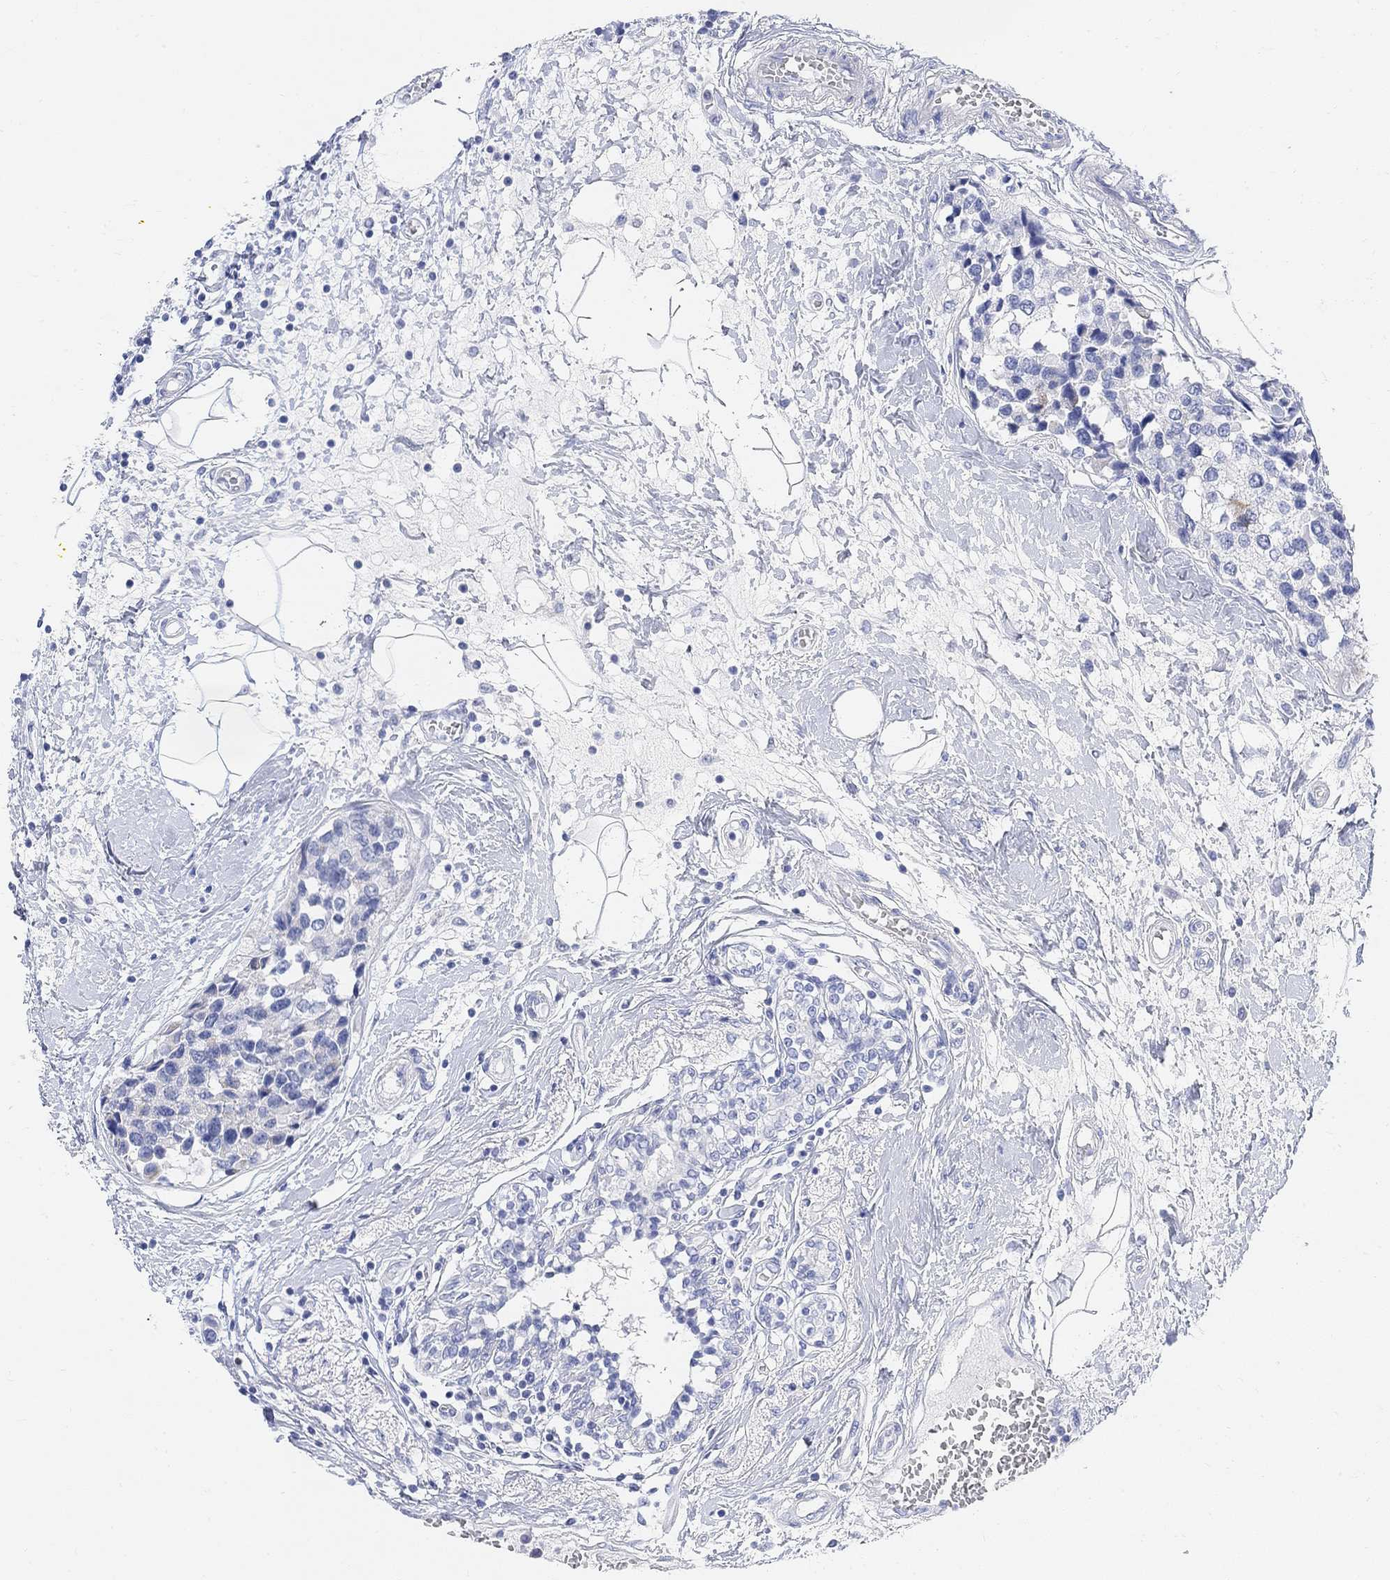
{"staining": {"intensity": "negative", "quantity": "none", "location": "none"}, "tissue": "breast cancer", "cell_type": "Tumor cells", "image_type": "cancer", "snomed": [{"axis": "morphology", "description": "Lobular carcinoma"}, {"axis": "topography", "description": "Breast"}], "caption": "Protein analysis of lobular carcinoma (breast) exhibits no significant staining in tumor cells.", "gene": "RETNLB", "patient": {"sex": "female", "age": 59}}